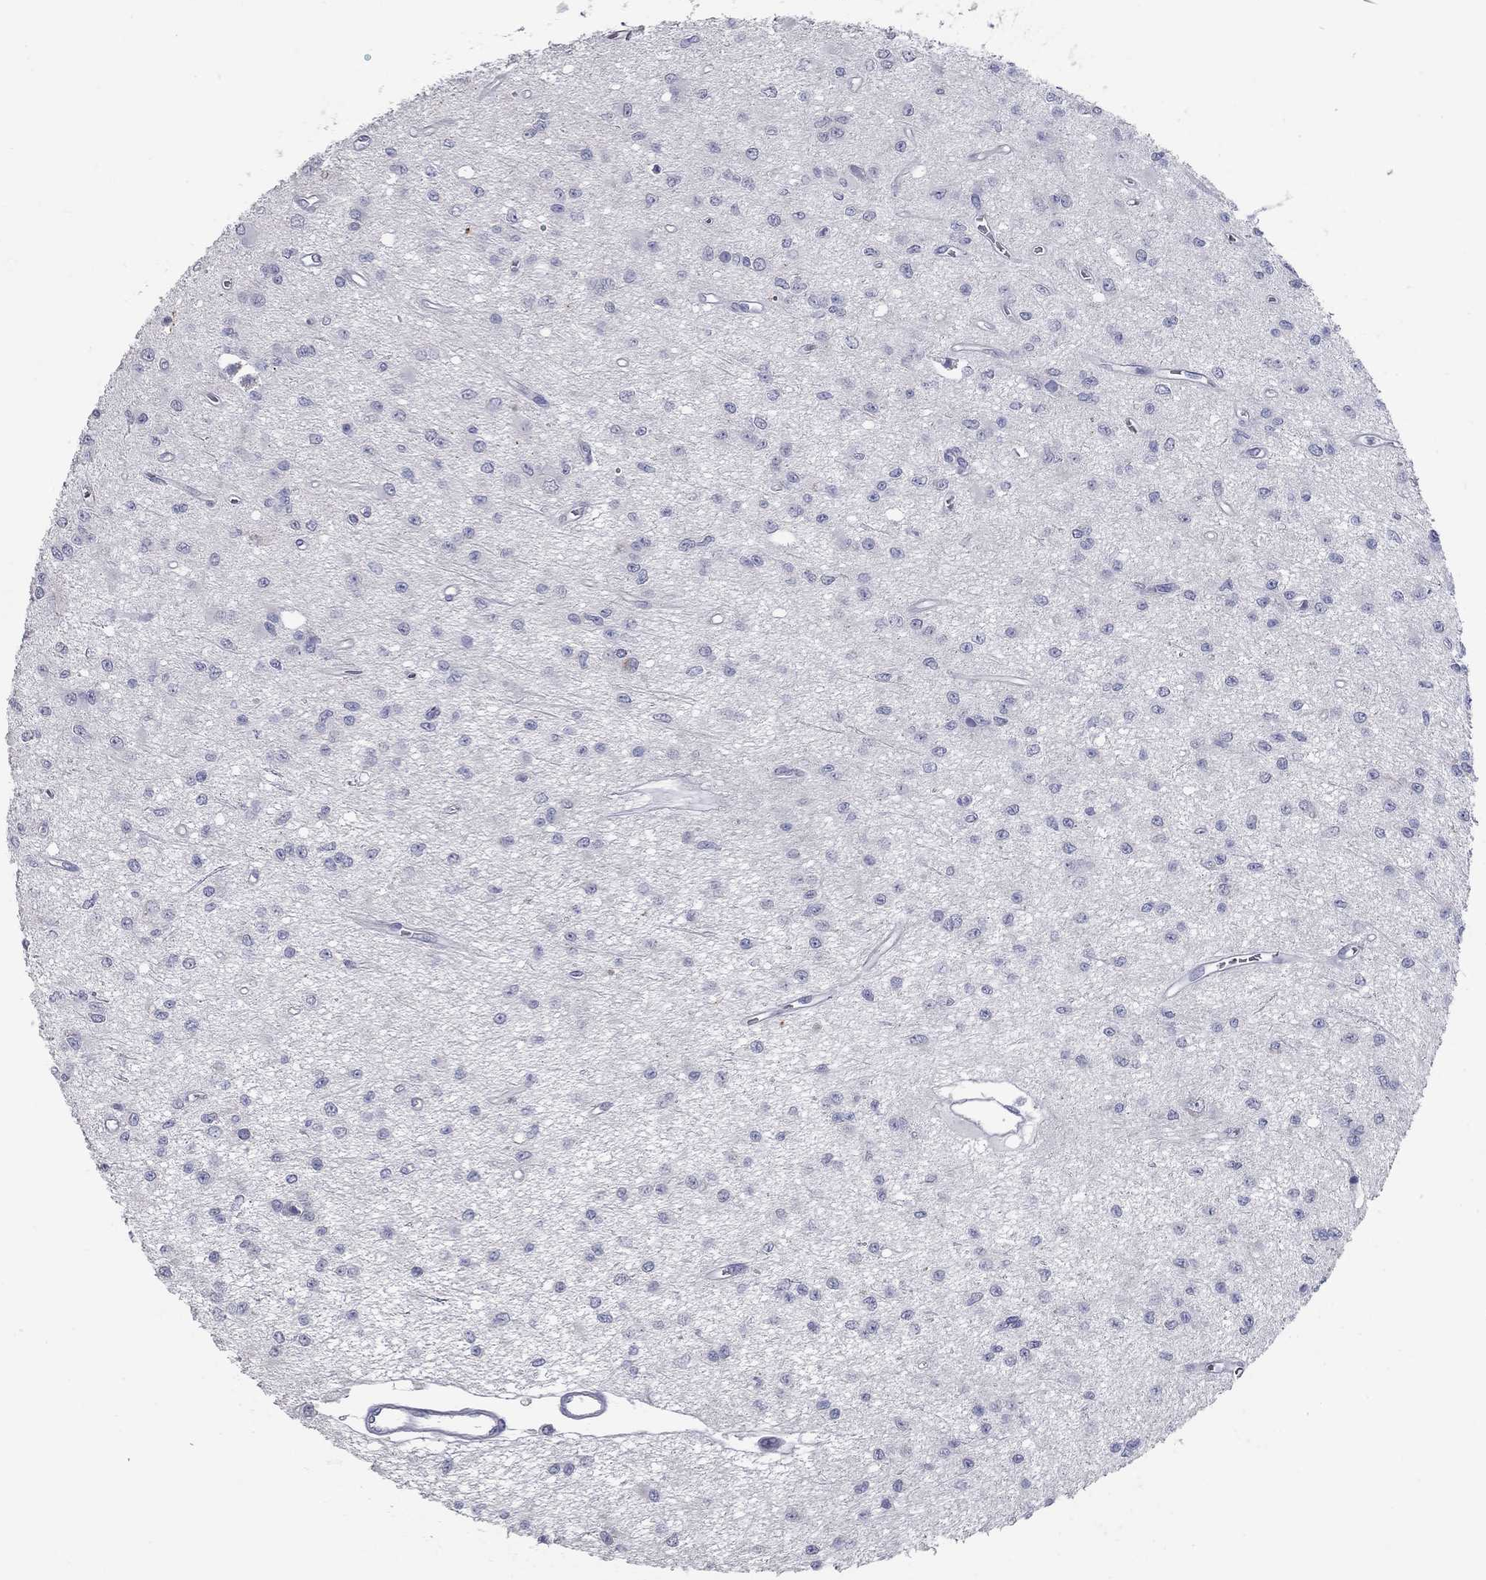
{"staining": {"intensity": "negative", "quantity": "none", "location": "none"}, "tissue": "glioma", "cell_type": "Tumor cells", "image_type": "cancer", "snomed": [{"axis": "morphology", "description": "Glioma, malignant, Low grade"}, {"axis": "topography", "description": "Brain"}], "caption": "Immunohistochemistry of human low-grade glioma (malignant) displays no positivity in tumor cells.", "gene": "TAC1", "patient": {"sex": "female", "age": 45}}